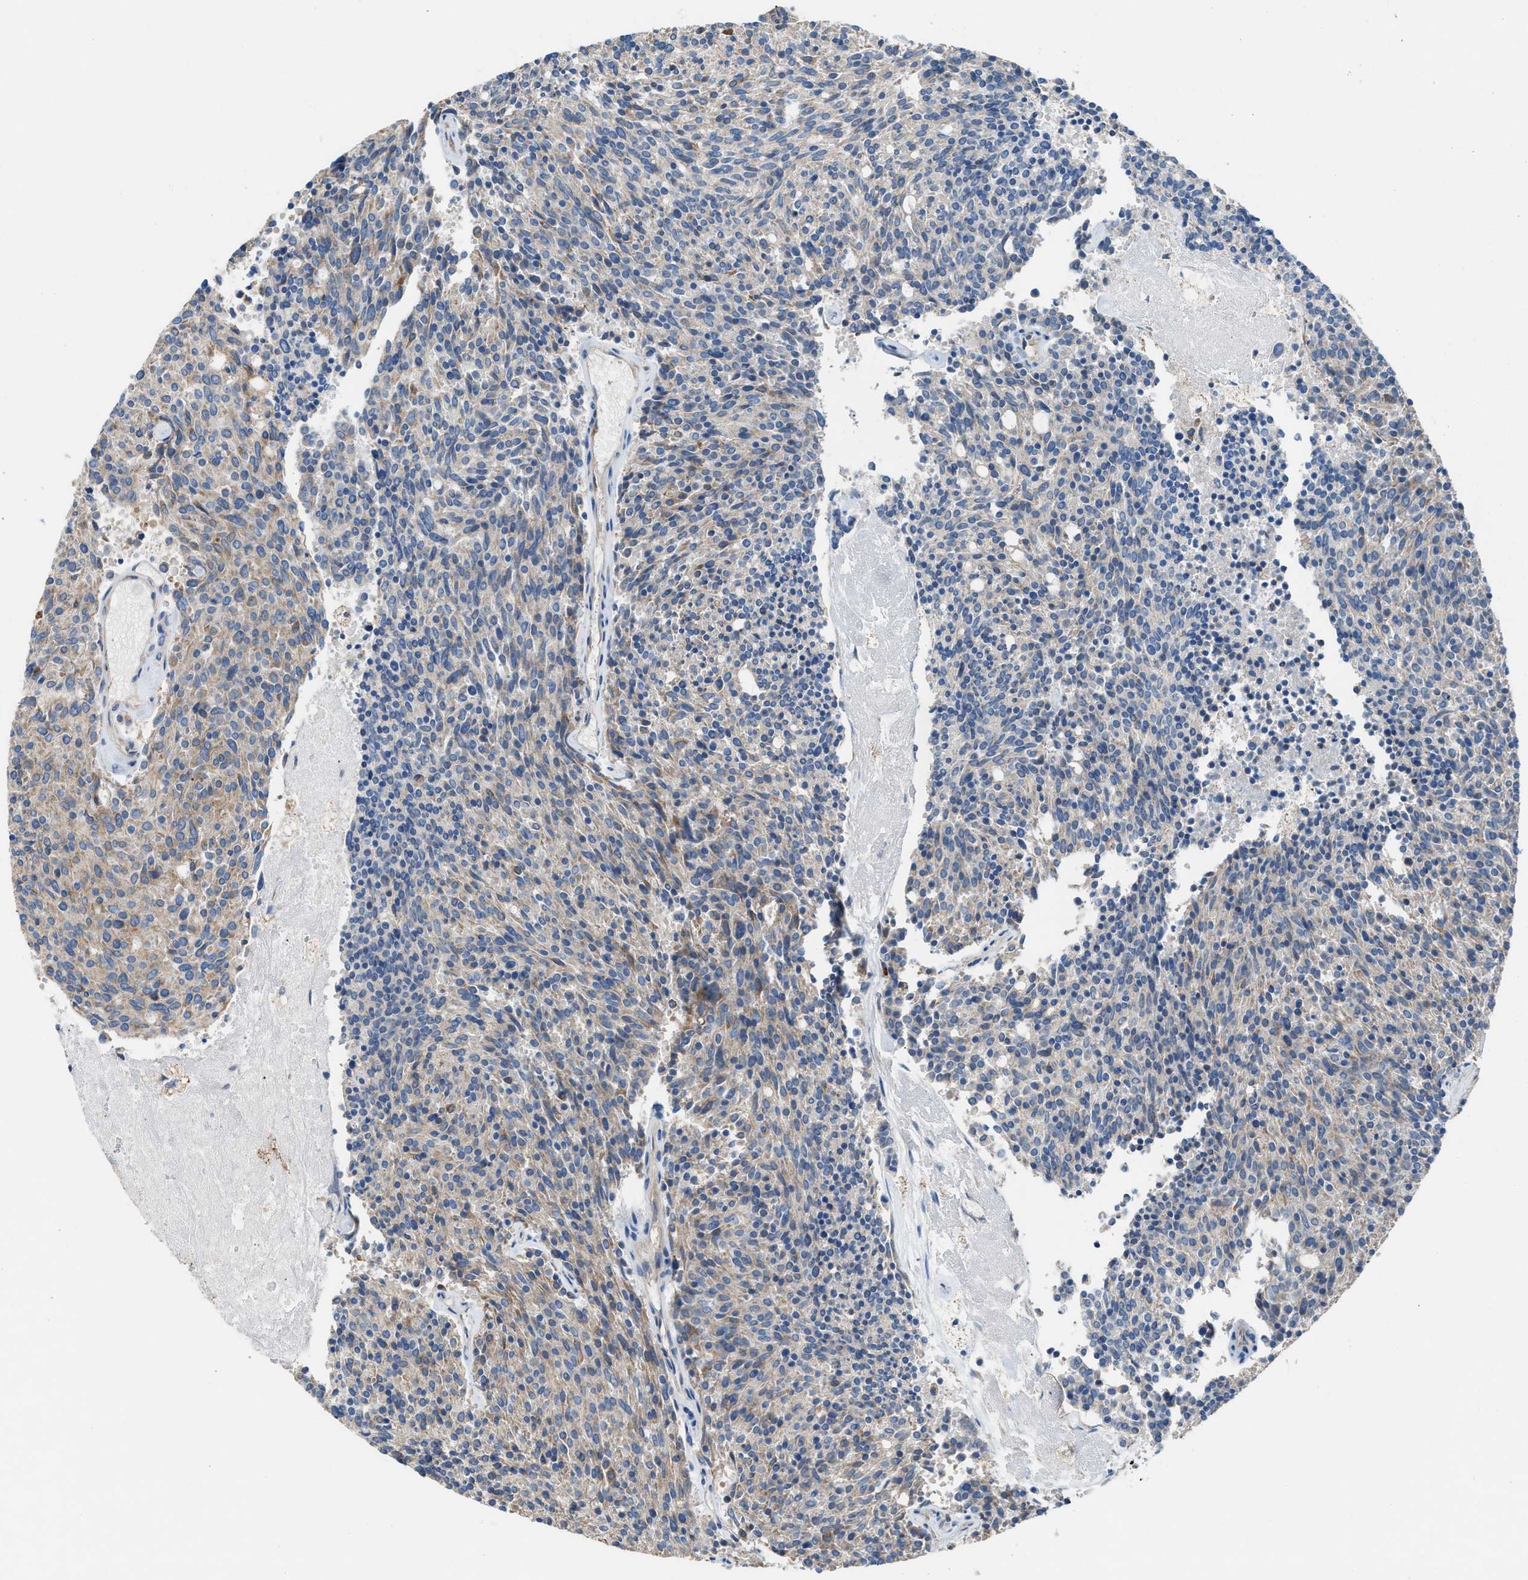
{"staining": {"intensity": "weak", "quantity": "<25%", "location": "cytoplasmic/membranous"}, "tissue": "carcinoid", "cell_type": "Tumor cells", "image_type": "cancer", "snomed": [{"axis": "morphology", "description": "Carcinoid, malignant, NOS"}, {"axis": "topography", "description": "Pancreas"}], "caption": "Human carcinoid (malignant) stained for a protein using immunohistochemistry exhibits no positivity in tumor cells.", "gene": "AOAH", "patient": {"sex": "female", "age": 54}}